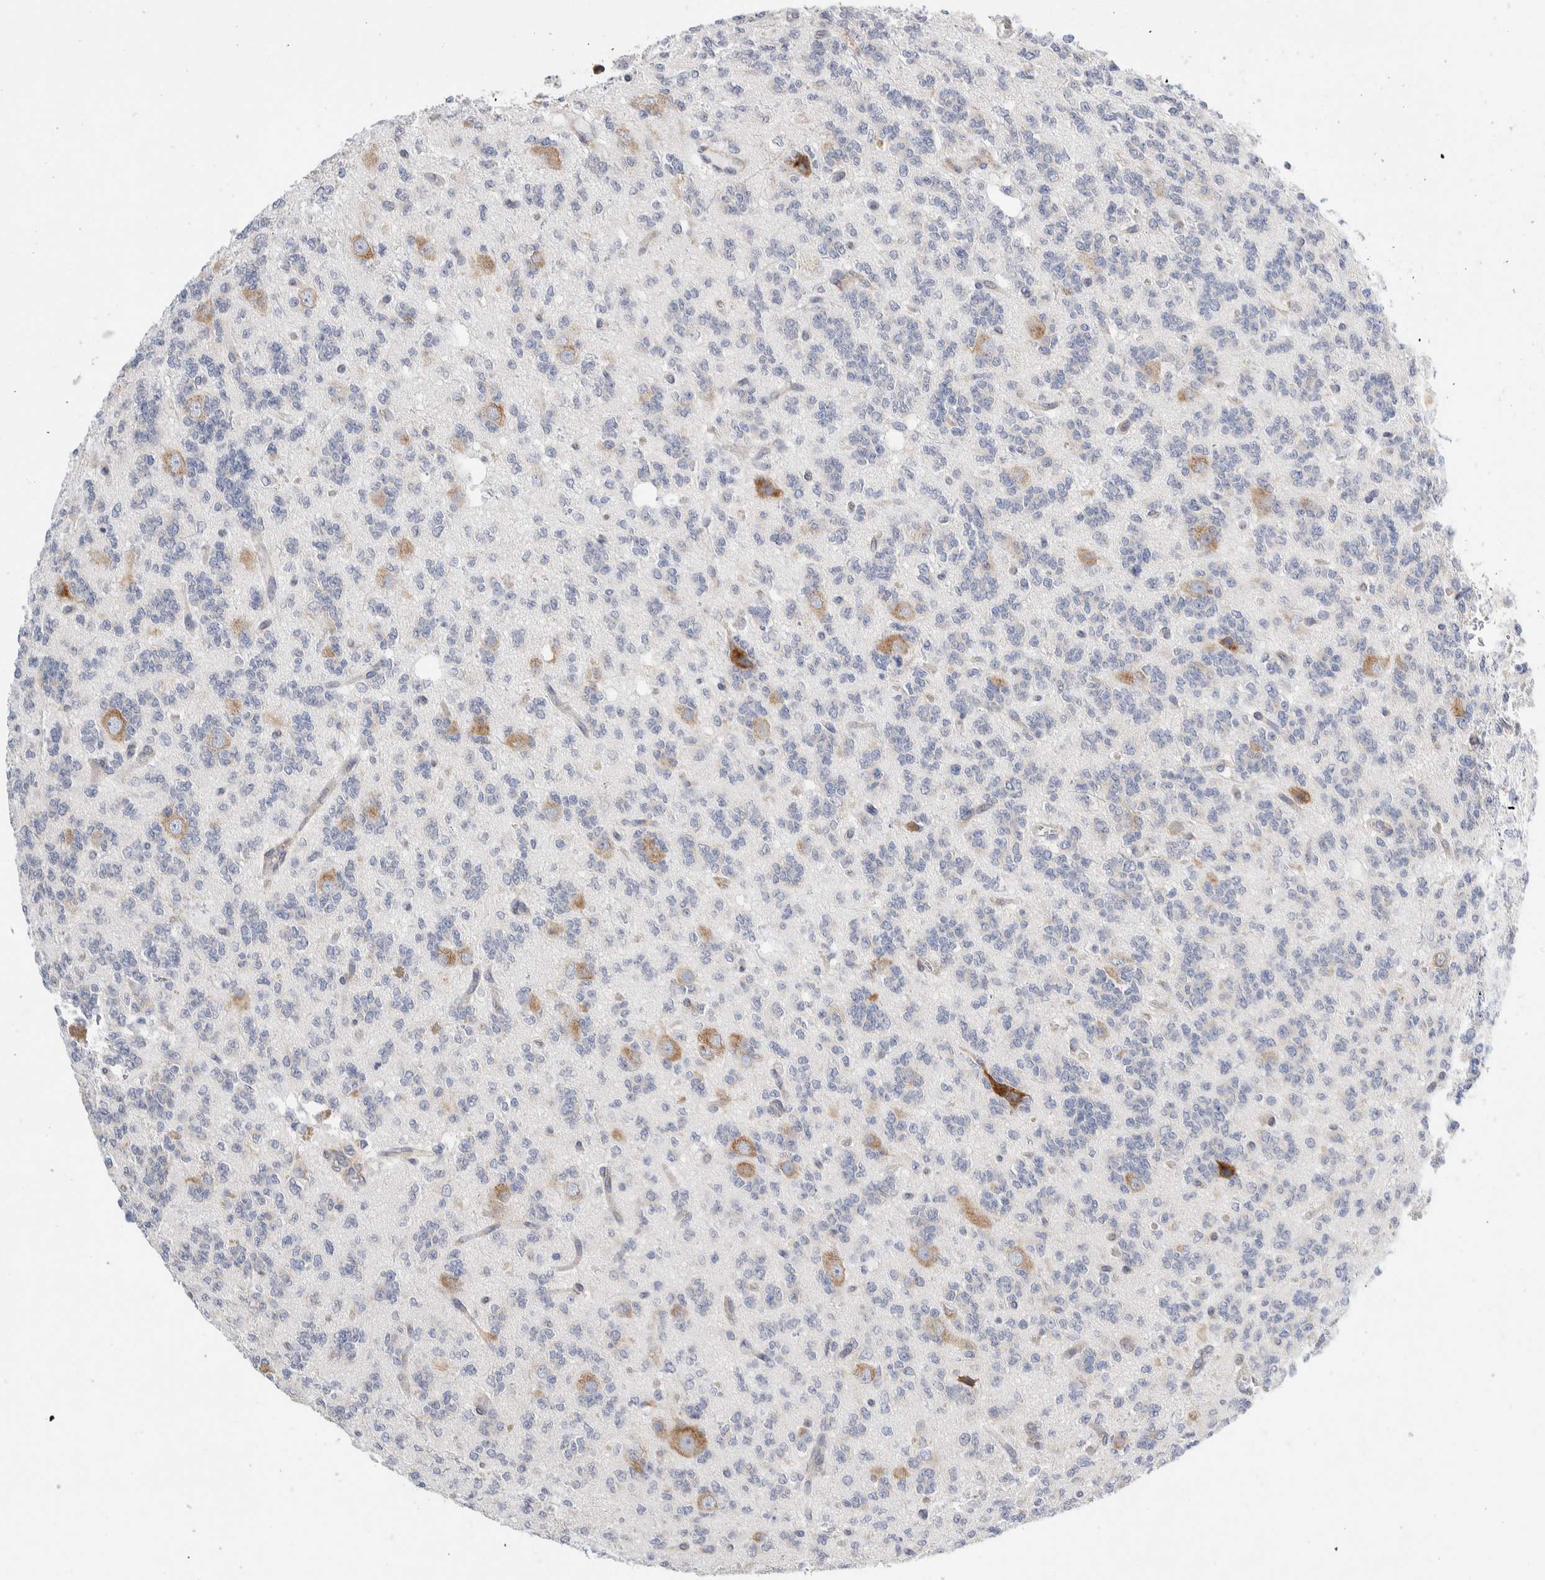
{"staining": {"intensity": "negative", "quantity": "none", "location": "none"}, "tissue": "glioma", "cell_type": "Tumor cells", "image_type": "cancer", "snomed": [{"axis": "morphology", "description": "Glioma, malignant, Low grade"}, {"axis": "topography", "description": "Brain"}], "caption": "Immunohistochemistry of glioma displays no positivity in tumor cells.", "gene": "RACK1", "patient": {"sex": "male", "age": 38}}